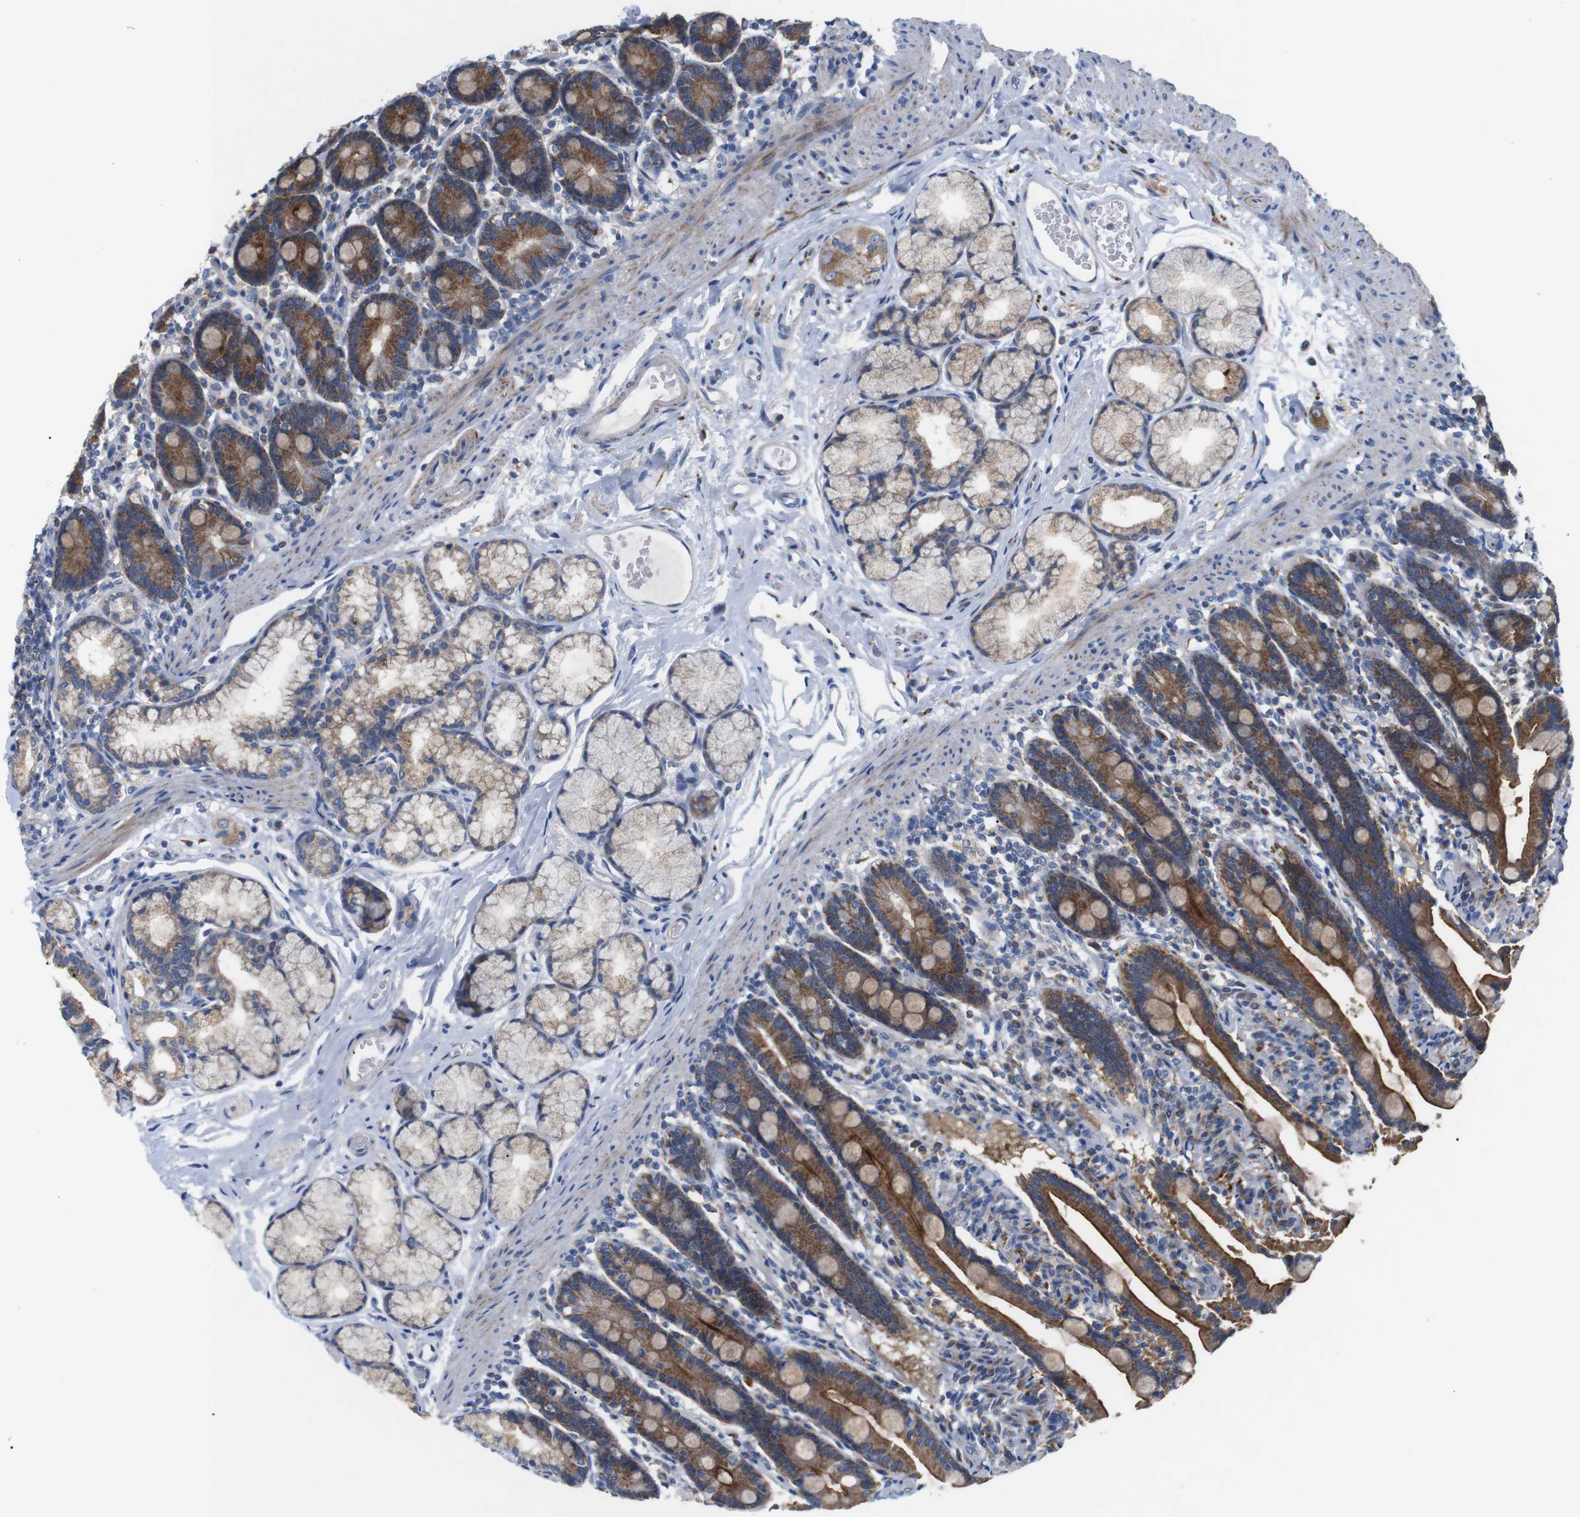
{"staining": {"intensity": "strong", "quantity": ">75%", "location": "cytoplasmic/membranous"}, "tissue": "duodenum", "cell_type": "Glandular cells", "image_type": "normal", "snomed": [{"axis": "morphology", "description": "Normal tissue, NOS"}, {"axis": "topography", "description": "Duodenum"}], "caption": "Strong cytoplasmic/membranous protein expression is identified in about >75% of glandular cells in duodenum. (DAB IHC, brown staining for protein, blue staining for nuclei).", "gene": "F2RL1", "patient": {"sex": "male", "age": 54}}